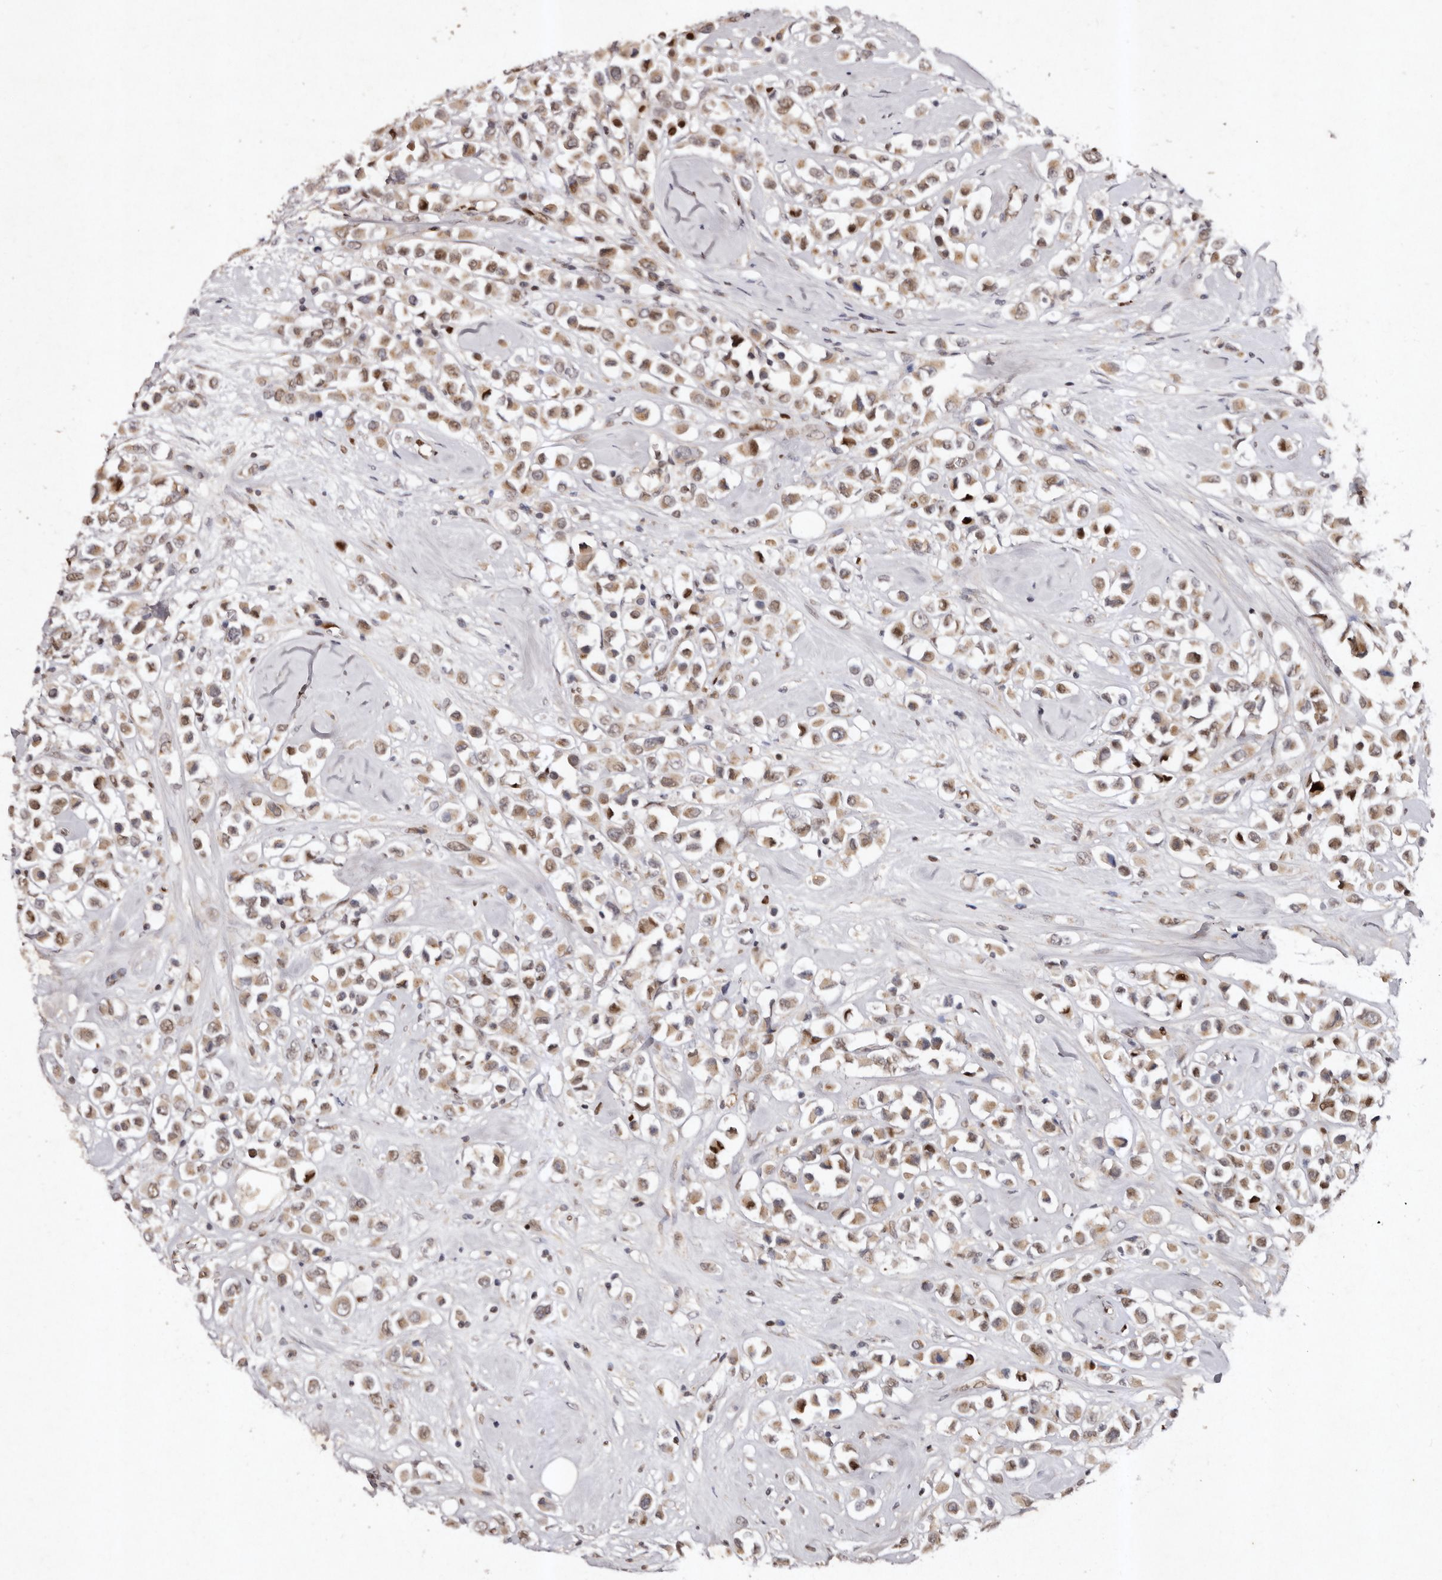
{"staining": {"intensity": "moderate", "quantity": ">75%", "location": "cytoplasmic/membranous"}, "tissue": "breast cancer", "cell_type": "Tumor cells", "image_type": "cancer", "snomed": [{"axis": "morphology", "description": "Duct carcinoma"}, {"axis": "topography", "description": "Breast"}], "caption": "A high-resolution photomicrograph shows IHC staining of breast cancer (infiltrating ductal carcinoma), which reveals moderate cytoplasmic/membranous staining in approximately >75% of tumor cells.", "gene": "KLF7", "patient": {"sex": "female", "age": 61}}